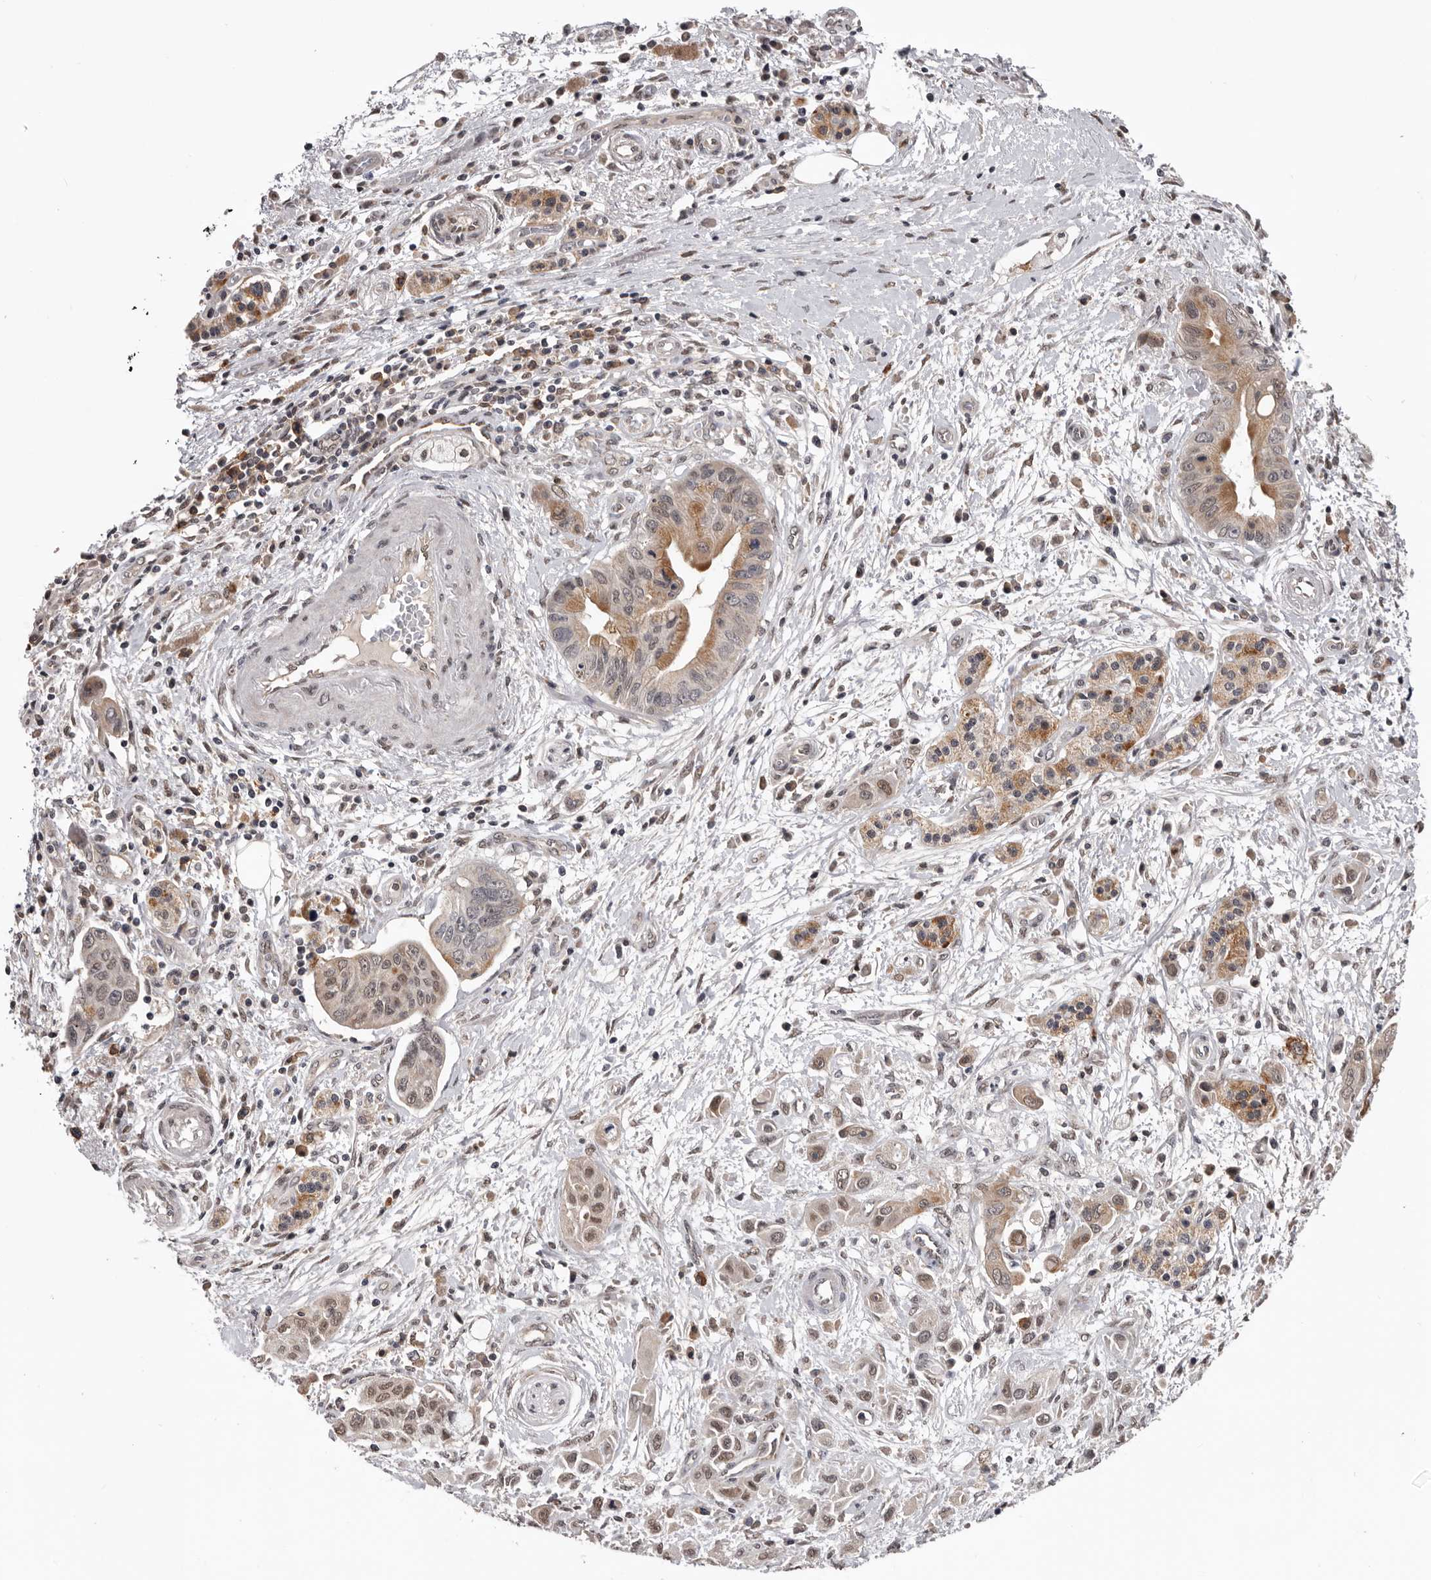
{"staining": {"intensity": "moderate", "quantity": ">75%", "location": "cytoplasmic/membranous,nuclear"}, "tissue": "pancreatic cancer", "cell_type": "Tumor cells", "image_type": "cancer", "snomed": [{"axis": "morphology", "description": "Adenocarcinoma, NOS"}, {"axis": "topography", "description": "Pancreas"}], "caption": "The micrograph reveals immunohistochemical staining of adenocarcinoma (pancreatic). There is moderate cytoplasmic/membranous and nuclear expression is seen in approximately >75% of tumor cells.", "gene": "MOGAT2", "patient": {"sex": "female", "age": 73}}